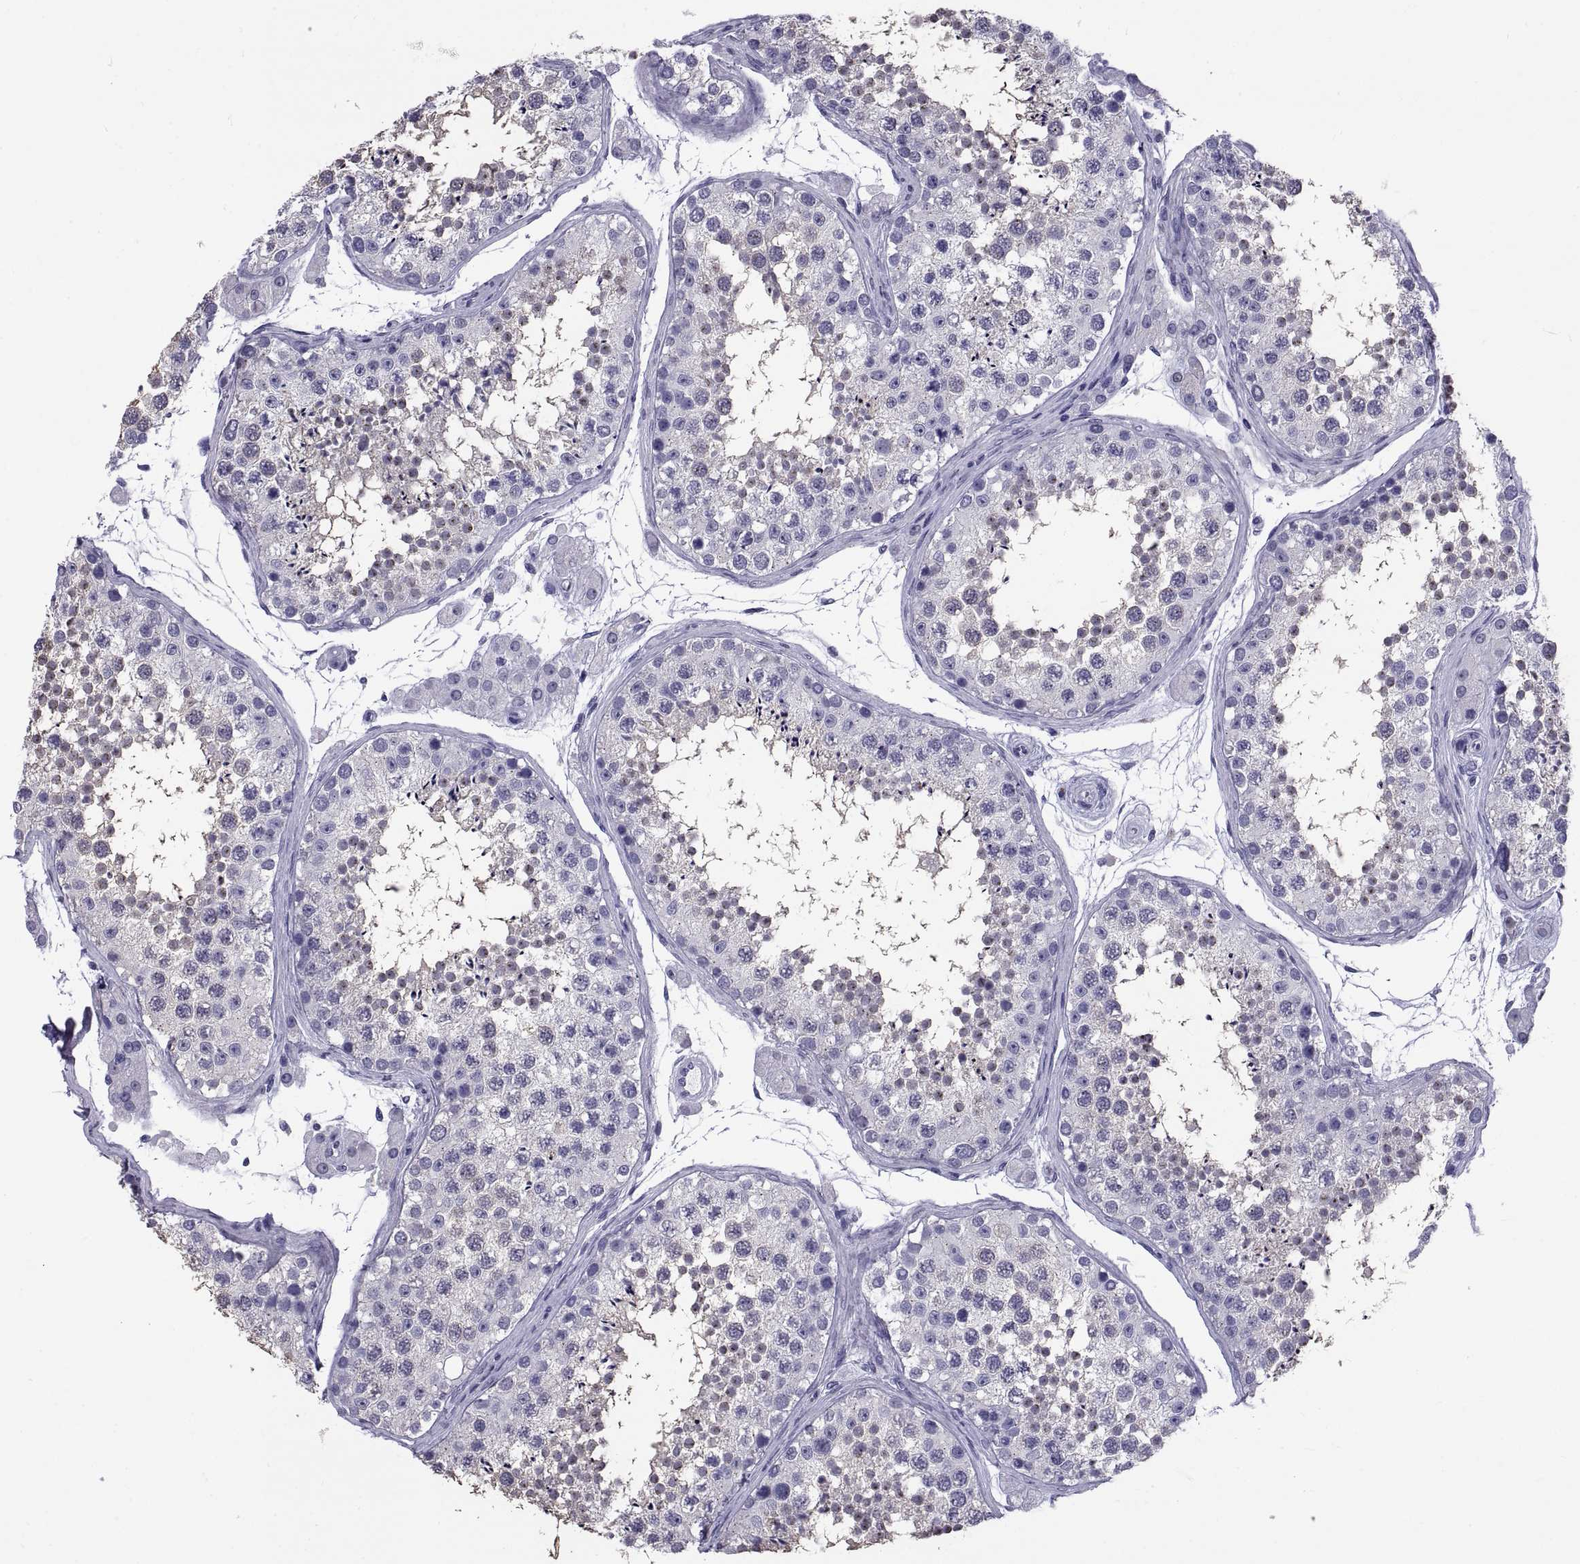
{"staining": {"intensity": "negative", "quantity": "none", "location": "none"}, "tissue": "testis", "cell_type": "Cells in seminiferous ducts", "image_type": "normal", "snomed": [{"axis": "morphology", "description": "Normal tissue, NOS"}, {"axis": "topography", "description": "Testis"}], "caption": "IHC of normal testis exhibits no expression in cells in seminiferous ducts. (Stains: DAB IHC with hematoxylin counter stain, Microscopy: brightfield microscopy at high magnification).", "gene": "TGFBR3L", "patient": {"sex": "male", "age": 41}}